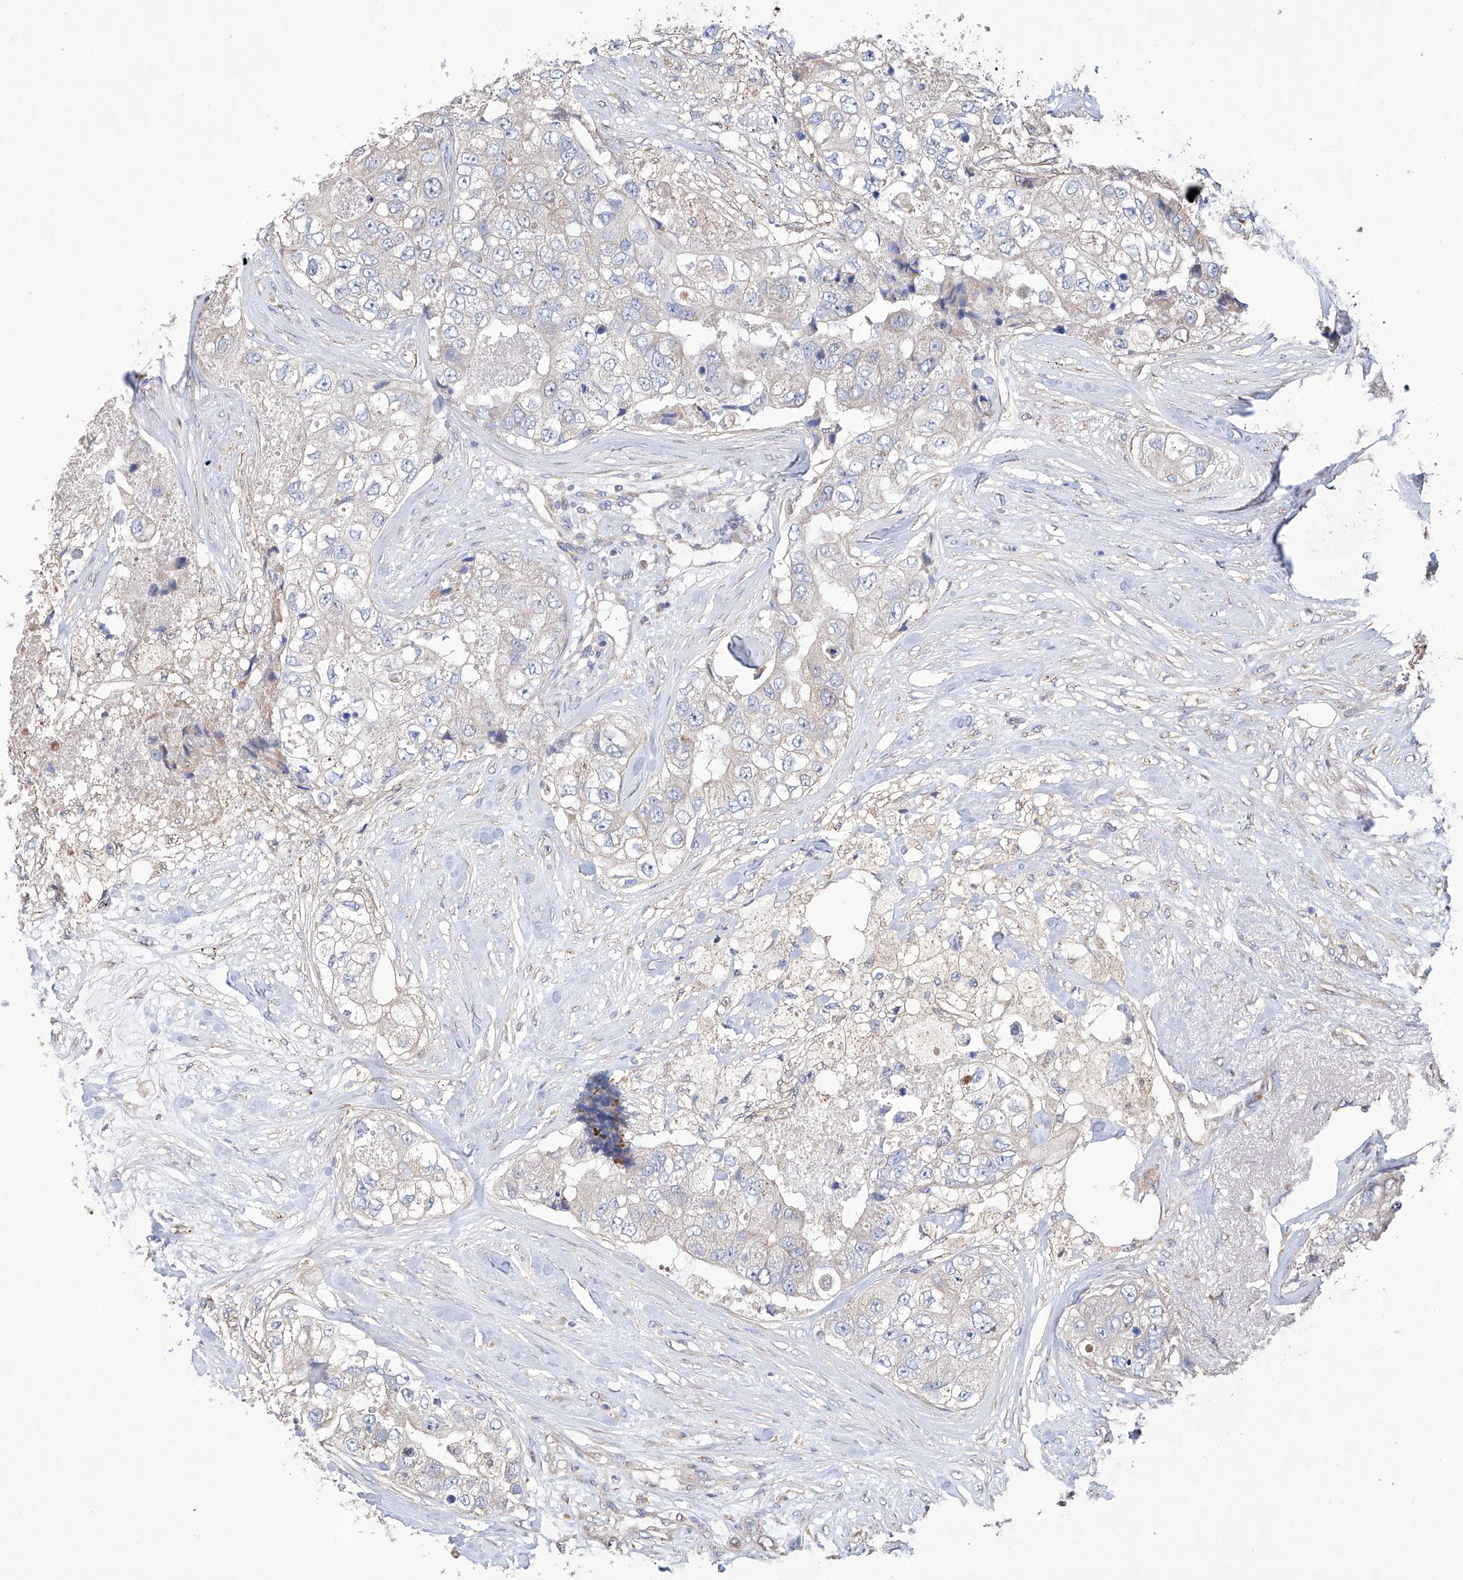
{"staining": {"intensity": "negative", "quantity": "none", "location": "none"}, "tissue": "breast cancer", "cell_type": "Tumor cells", "image_type": "cancer", "snomed": [{"axis": "morphology", "description": "Duct carcinoma"}, {"axis": "topography", "description": "Breast"}], "caption": "This is a image of IHC staining of breast cancer, which shows no expression in tumor cells.", "gene": "AFG1L", "patient": {"sex": "female", "age": 62}}